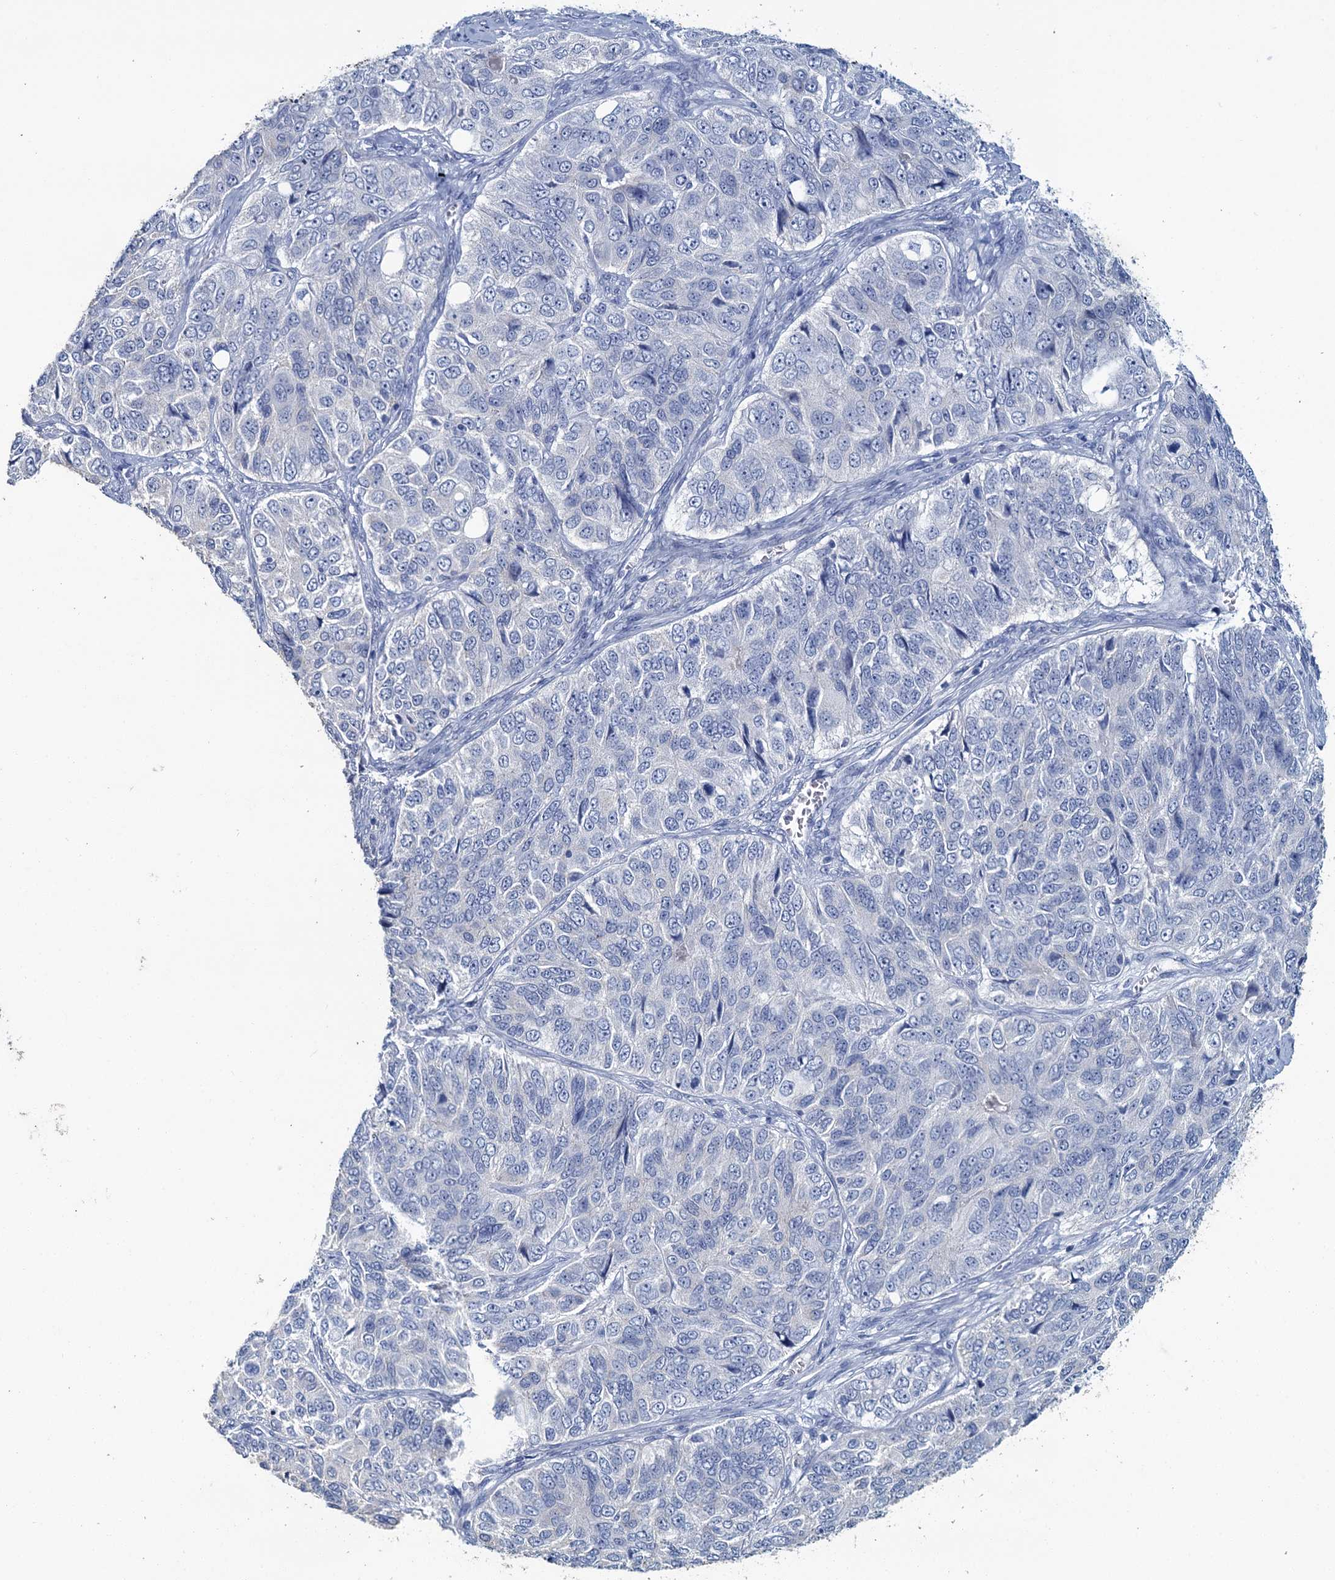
{"staining": {"intensity": "negative", "quantity": "none", "location": "none"}, "tissue": "ovarian cancer", "cell_type": "Tumor cells", "image_type": "cancer", "snomed": [{"axis": "morphology", "description": "Carcinoma, endometroid"}, {"axis": "topography", "description": "Ovary"}], "caption": "DAB (3,3'-diaminobenzidine) immunohistochemical staining of endometroid carcinoma (ovarian) shows no significant expression in tumor cells. (Stains: DAB immunohistochemistry with hematoxylin counter stain, Microscopy: brightfield microscopy at high magnification).", "gene": "SNCB", "patient": {"sex": "female", "age": 51}}